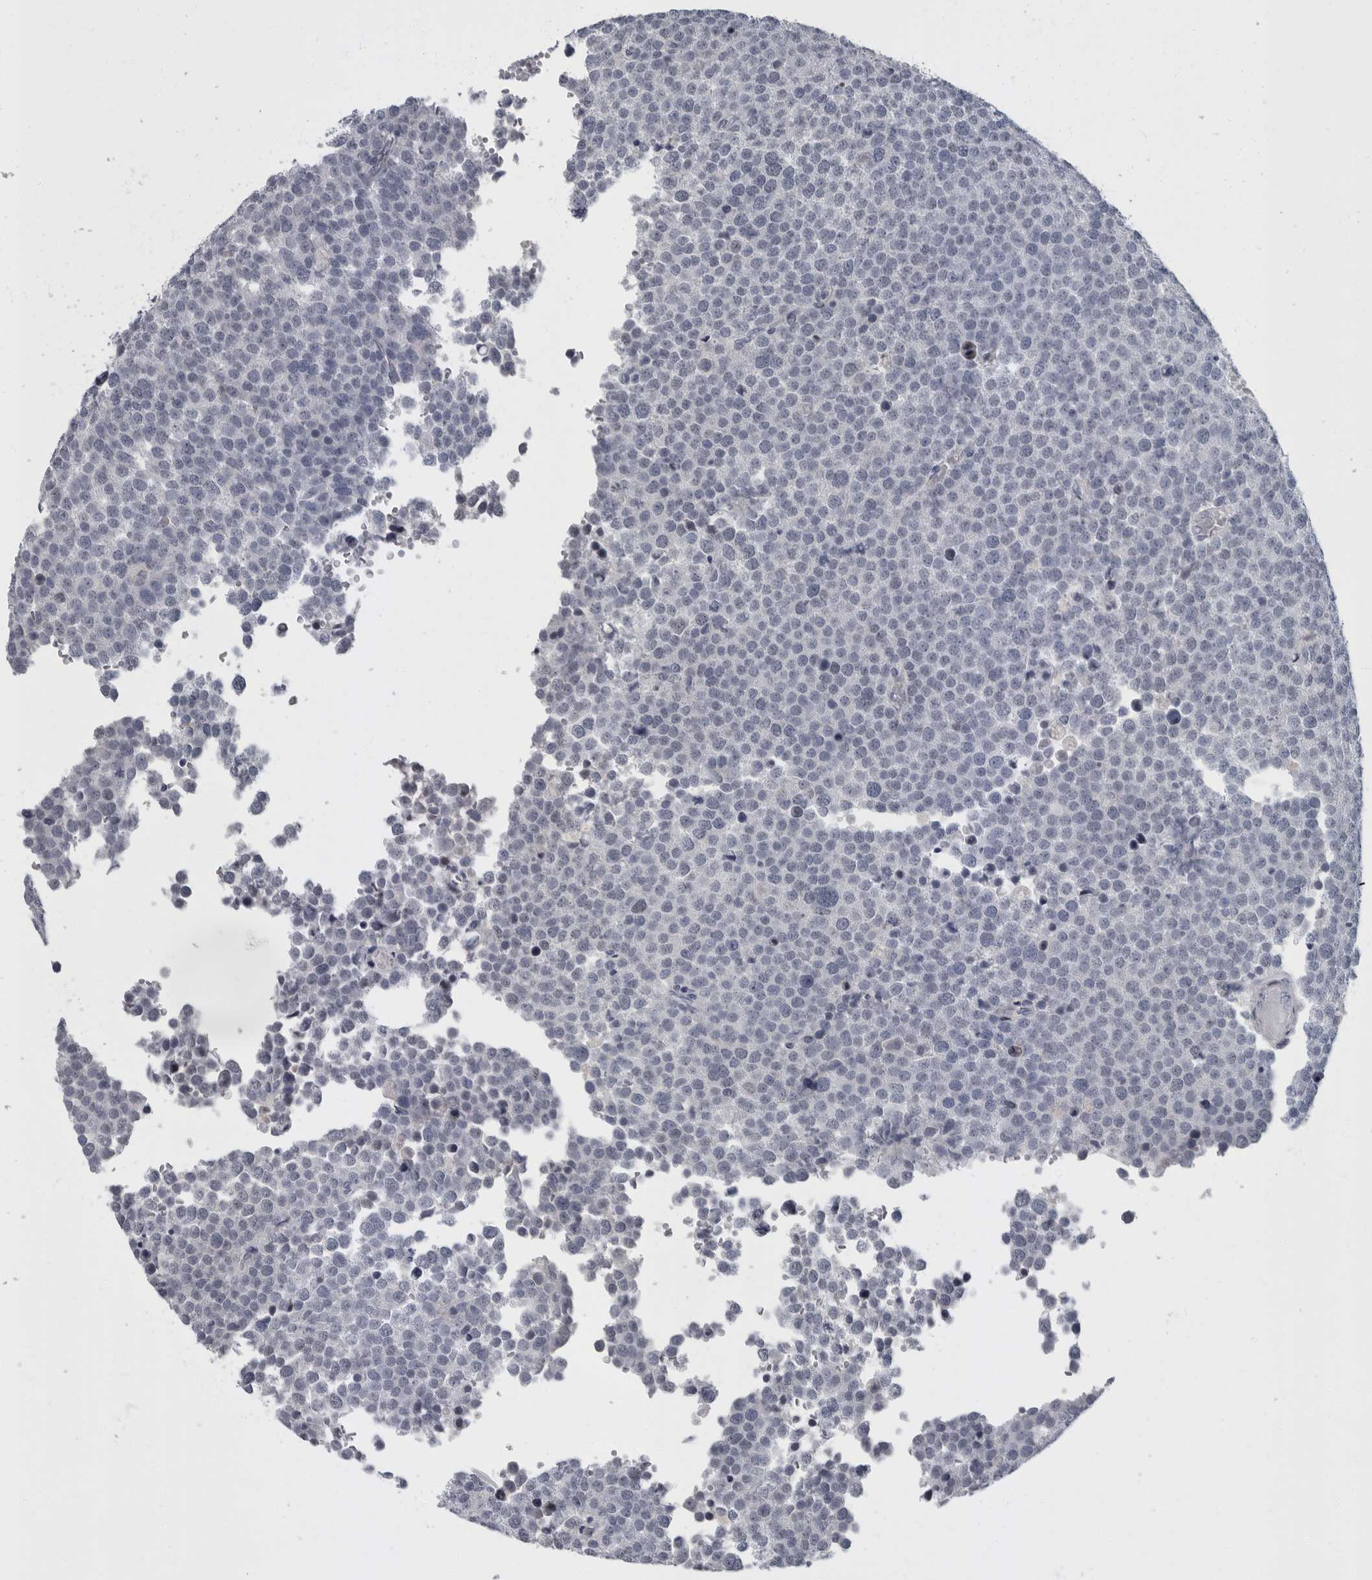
{"staining": {"intensity": "negative", "quantity": "none", "location": "none"}, "tissue": "testis cancer", "cell_type": "Tumor cells", "image_type": "cancer", "snomed": [{"axis": "morphology", "description": "Seminoma, NOS"}, {"axis": "topography", "description": "Testis"}], "caption": "Immunohistochemistry (IHC) photomicrograph of testis seminoma stained for a protein (brown), which reveals no expression in tumor cells. (Brightfield microscopy of DAB immunohistochemistry at high magnification).", "gene": "SLC25A39", "patient": {"sex": "male", "age": 71}}